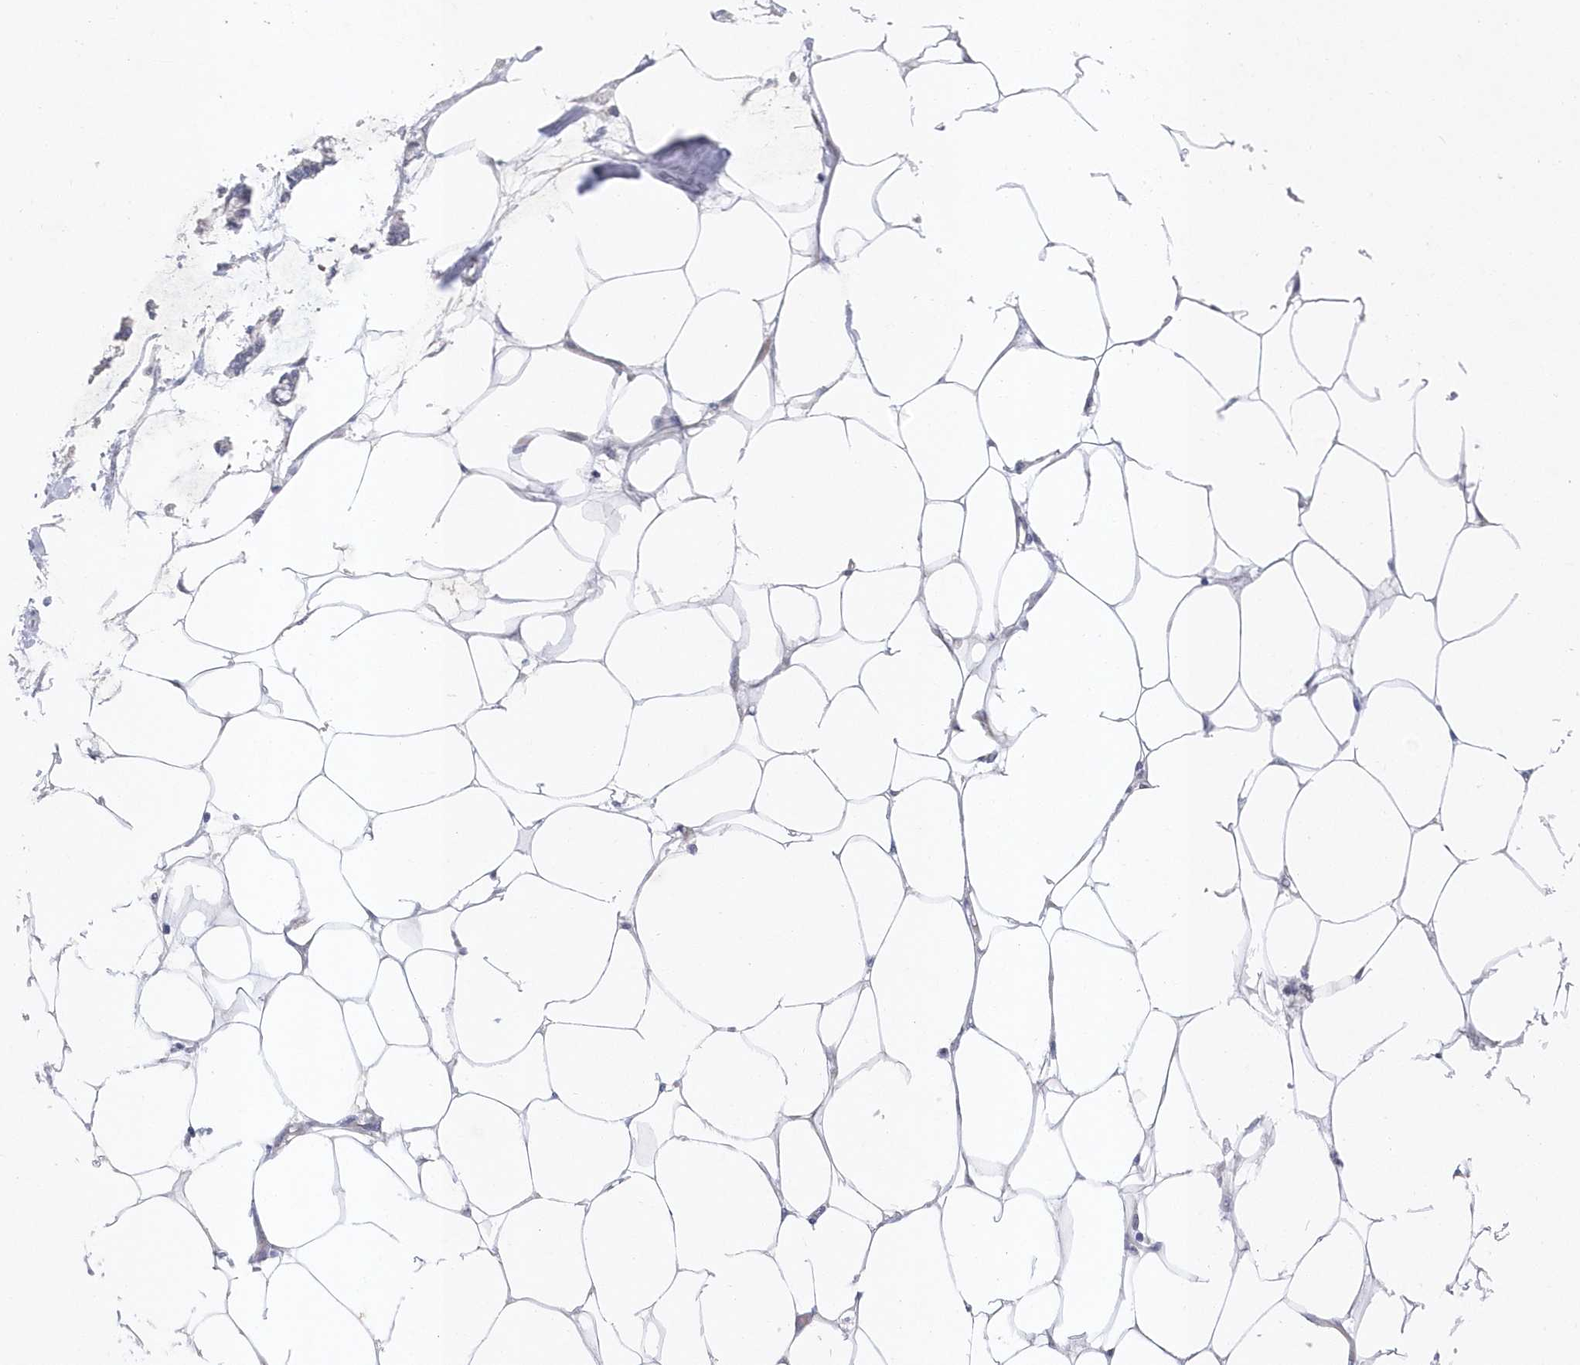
{"staining": {"intensity": "negative", "quantity": "none", "location": "none"}, "tissue": "adipose tissue", "cell_type": "Adipocytes", "image_type": "normal", "snomed": [{"axis": "morphology", "description": "Normal tissue, NOS"}, {"axis": "morphology", "description": "Adenocarcinoma, NOS"}, {"axis": "topography", "description": "Colon"}, {"axis": "topography", "description": "Peripheral nerve tissue"}], "caption": "Immunohistochemistry photomicrograph of benign human adipose tissue stained for a protein (brown), which reveals no staining in adipocytes. Nuclei are stained in blue.", "gene": "KIAA1586", "patient": {"sex": "male", "age": 14}}